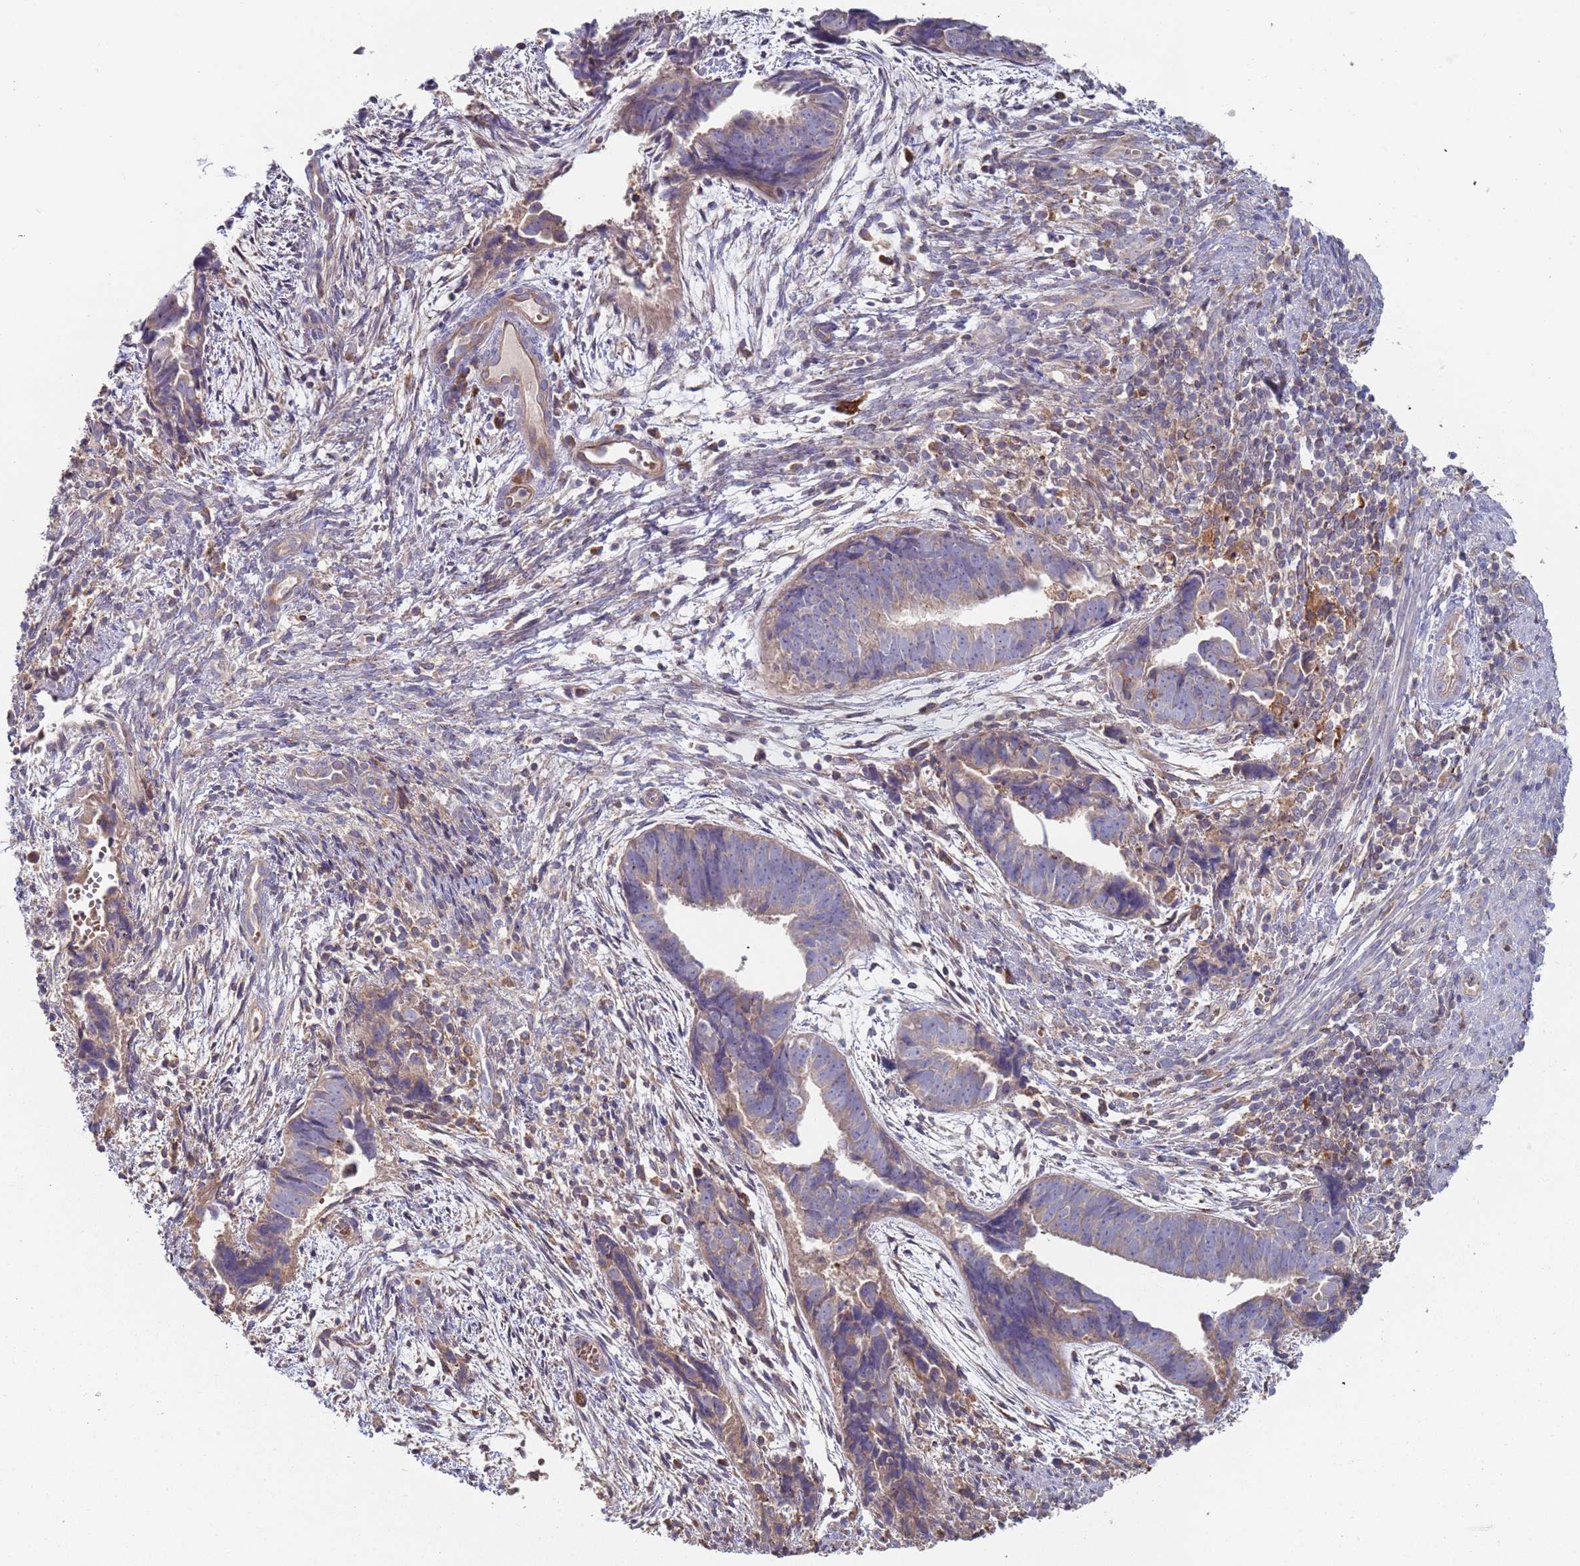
{"staining": {"intensity": "moderate", "quantity": "<25%", "location": "cytoplasmic/membranous"}, "tissue": "endometrial cancer", "cell_type": "Tumor cells", "image_type": "cancer", "snomed": [{"axis": "morphology", "description": "Adenocarcinoma, NOS"}, {"axis": "topography", "description": "Endometrium"}], "caption": "Endometrial cancer (adenocarcinoma) tissue demonstrates moderate cytoplasmic/membranous staining in about <25% of tumor cells", "gene": "MALRD1", "patient": {"sex": "female", "age": 75}}